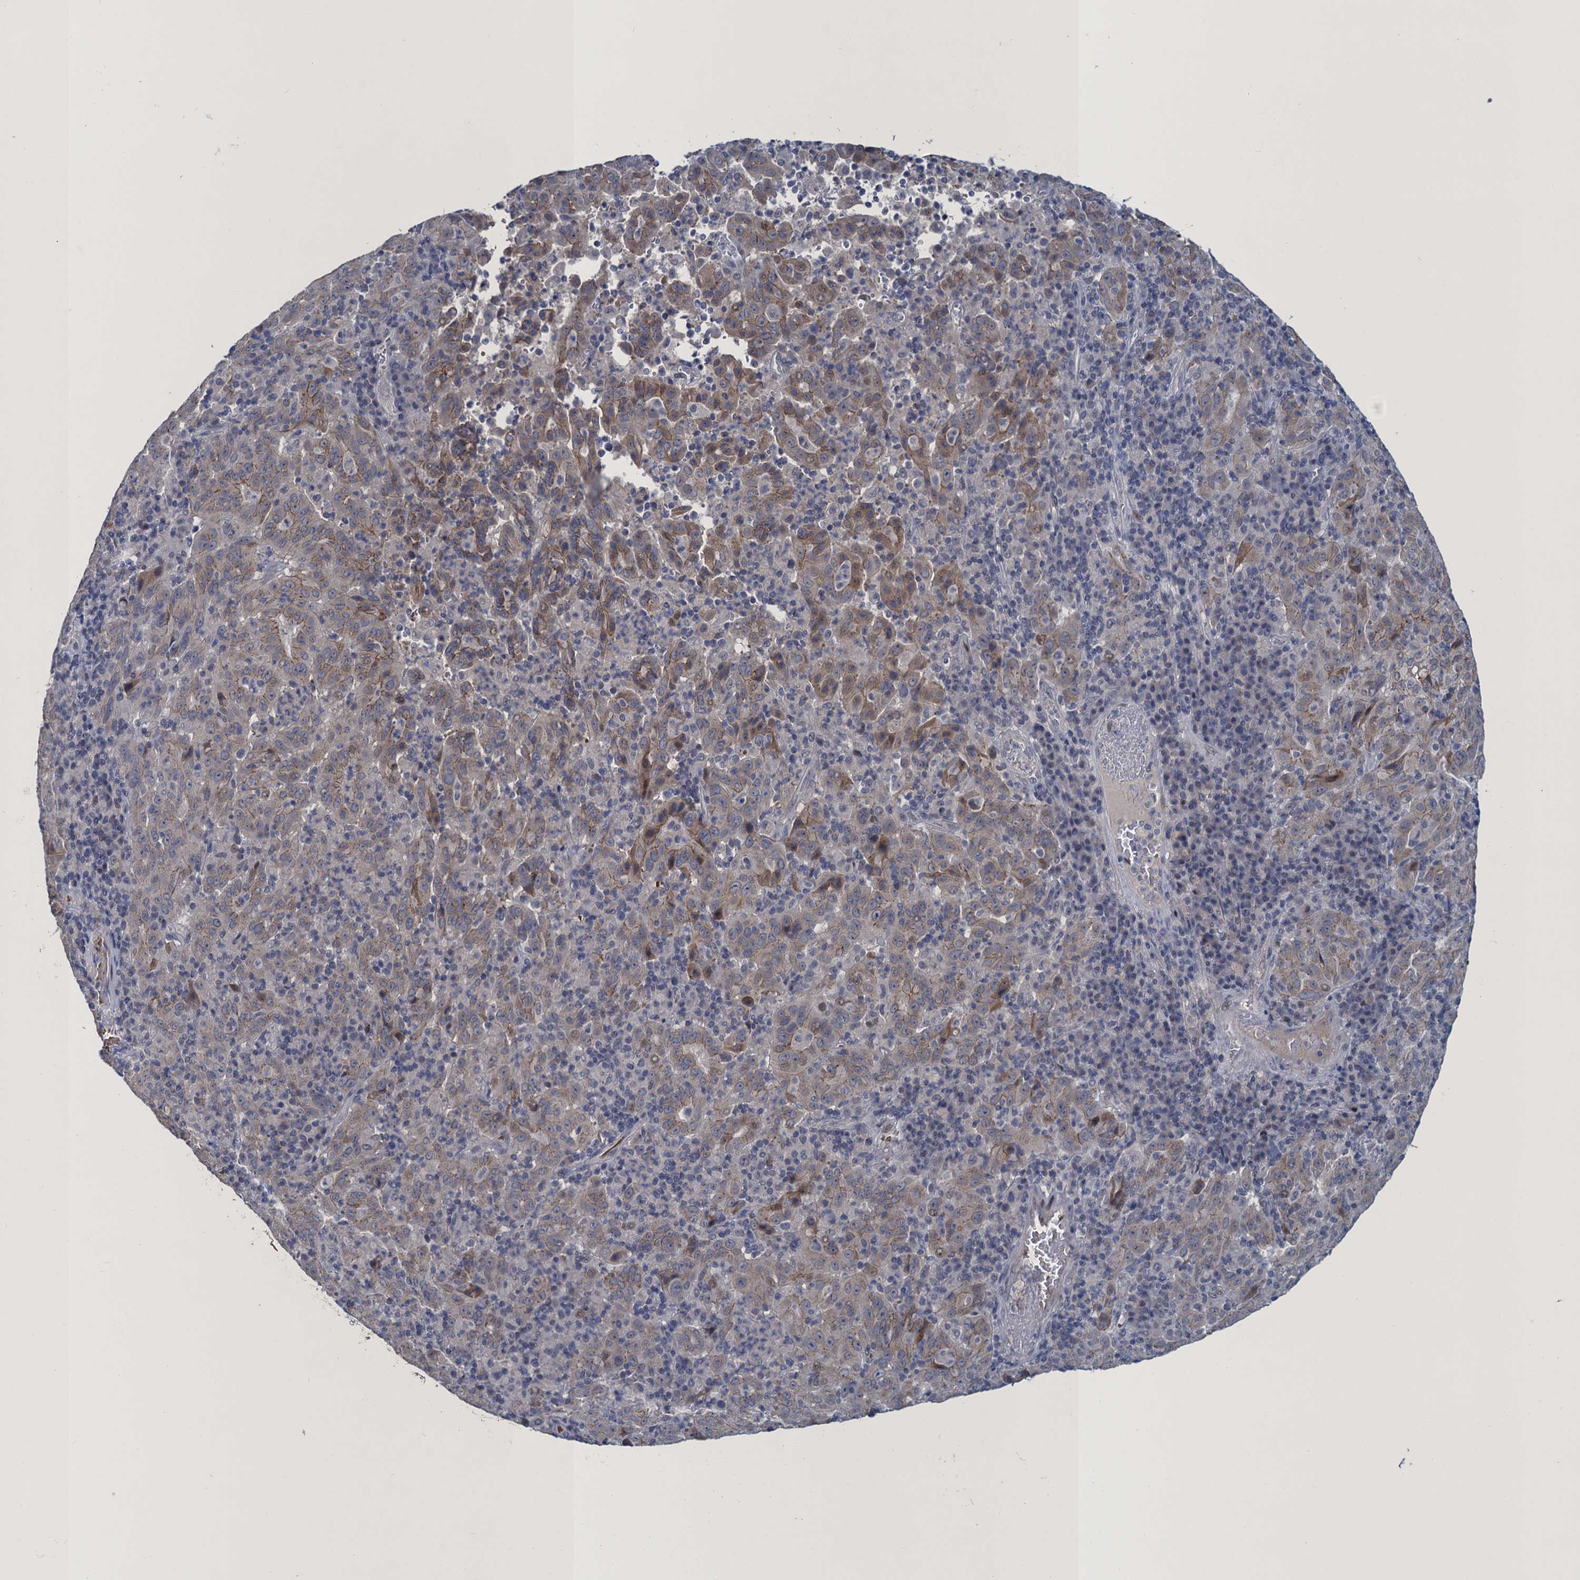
{"staining": {"intensity": "weak", "quantity": "25%-75%", "location": "cytoplasmic/membranous"}, "tissue": "pancreatic cancer", "cell_type": "Tumor cells", "image_type": "cancer", "snomed": [{"axis": "morphology", "description": "Adenocarcinoma, NOS"}, {"axis": "topography", "description": "Pancreas"}], "caption": "Immunohistochemistry (IHC) of pancreatic adenocarcinoma demonstrates low levels of weak cytoplasmic/membranous staining in approximately 25%-75% of tumor cells.", "gene": "ATOSA", "patient": {"sex": "male", "age": 63}}